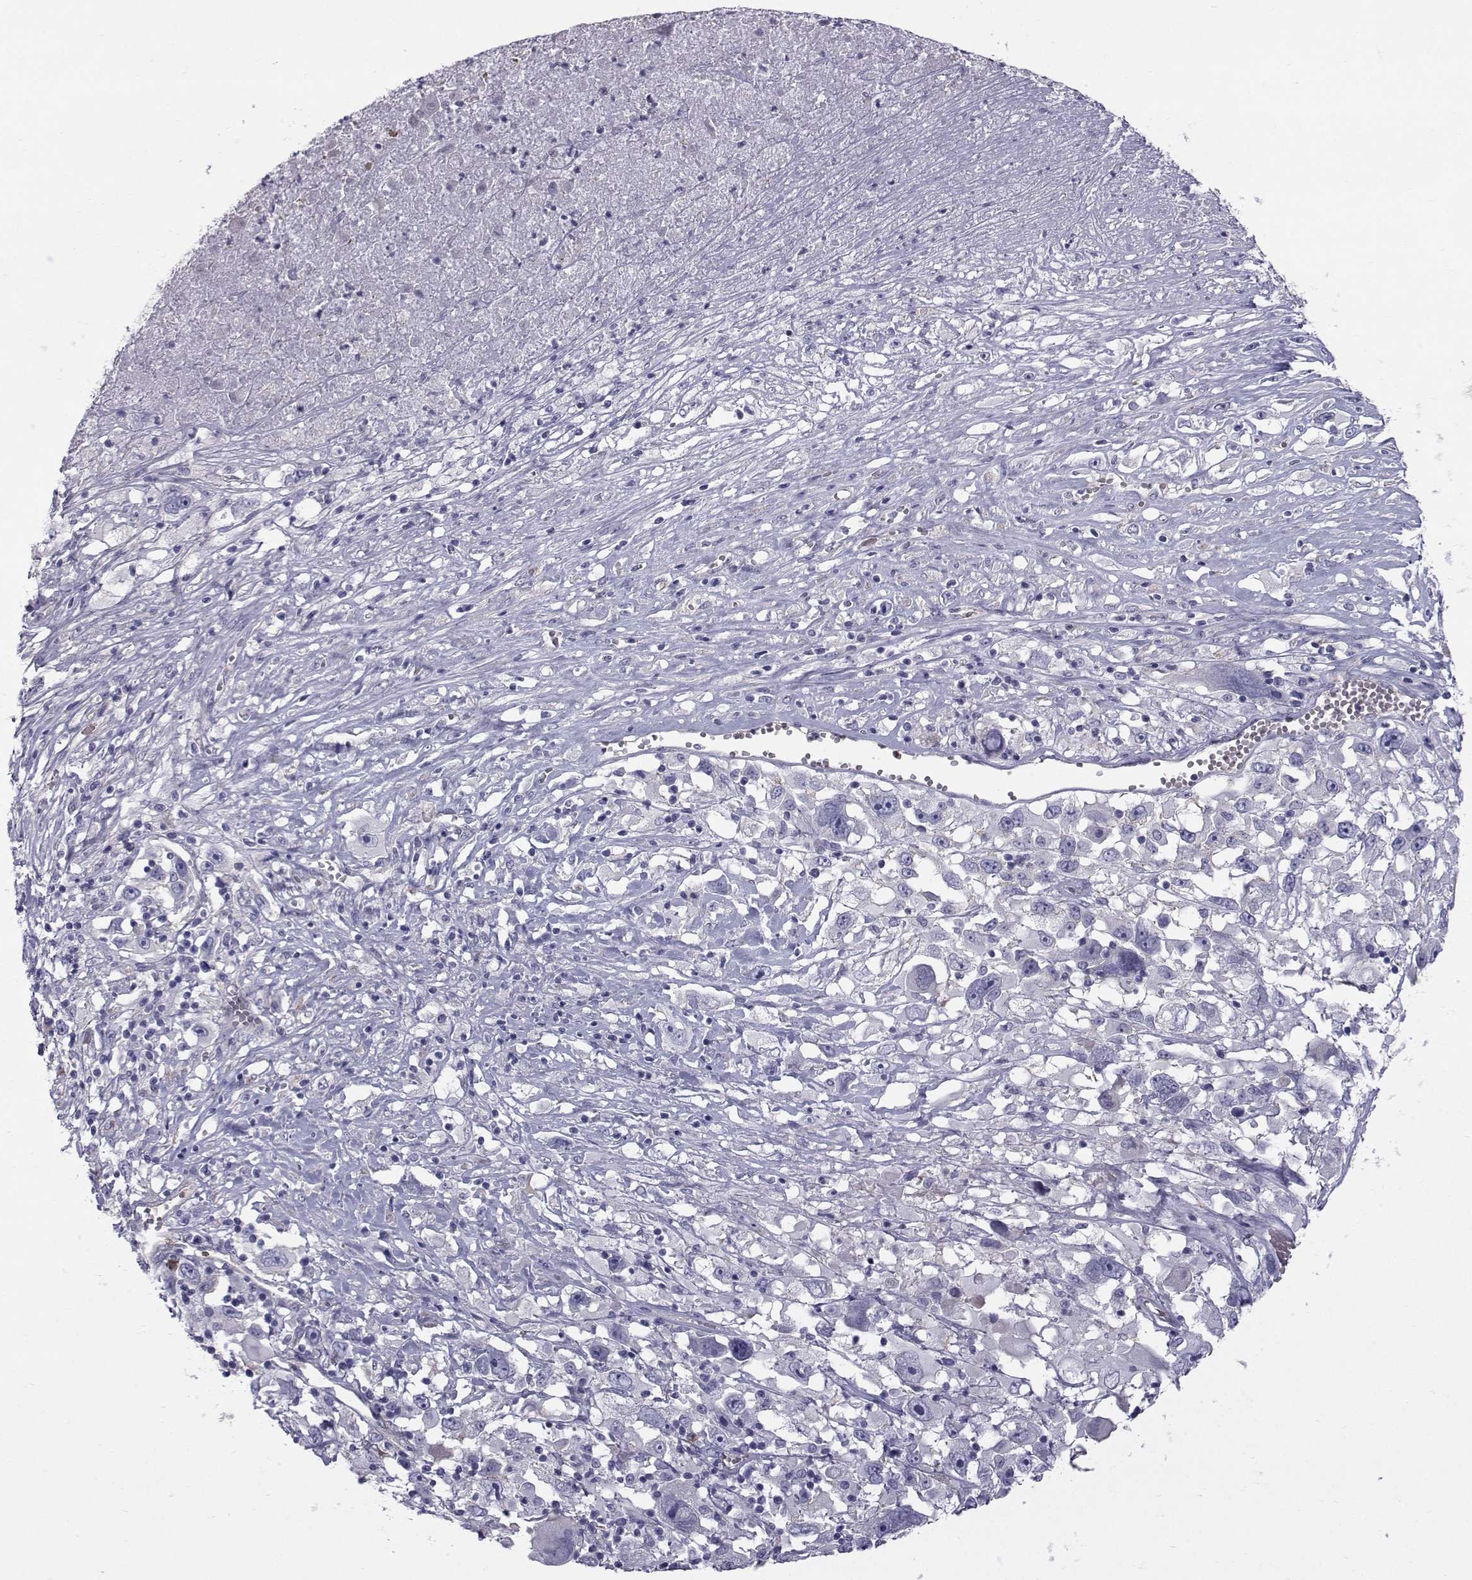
{"staining": {"intensity": "weak", "quantity": "<25%", "location": "cytoplasmic/membranous"}, "tissue": "melanoma", "cell_type": "Tumor cells", "image_type": "cancer", "snomed": [{"axis": "morphology", "description": "Malignant melanoma, Metastatic site"}, {"axis": "topography", "description": "Soft tissue"}], "caption": "This is an immunohistochemistry micrograph of human melanoma. There is no positivity in tumor cells.", "gene": "QPCT", "patient": {"sex": "male", "age": 50}}